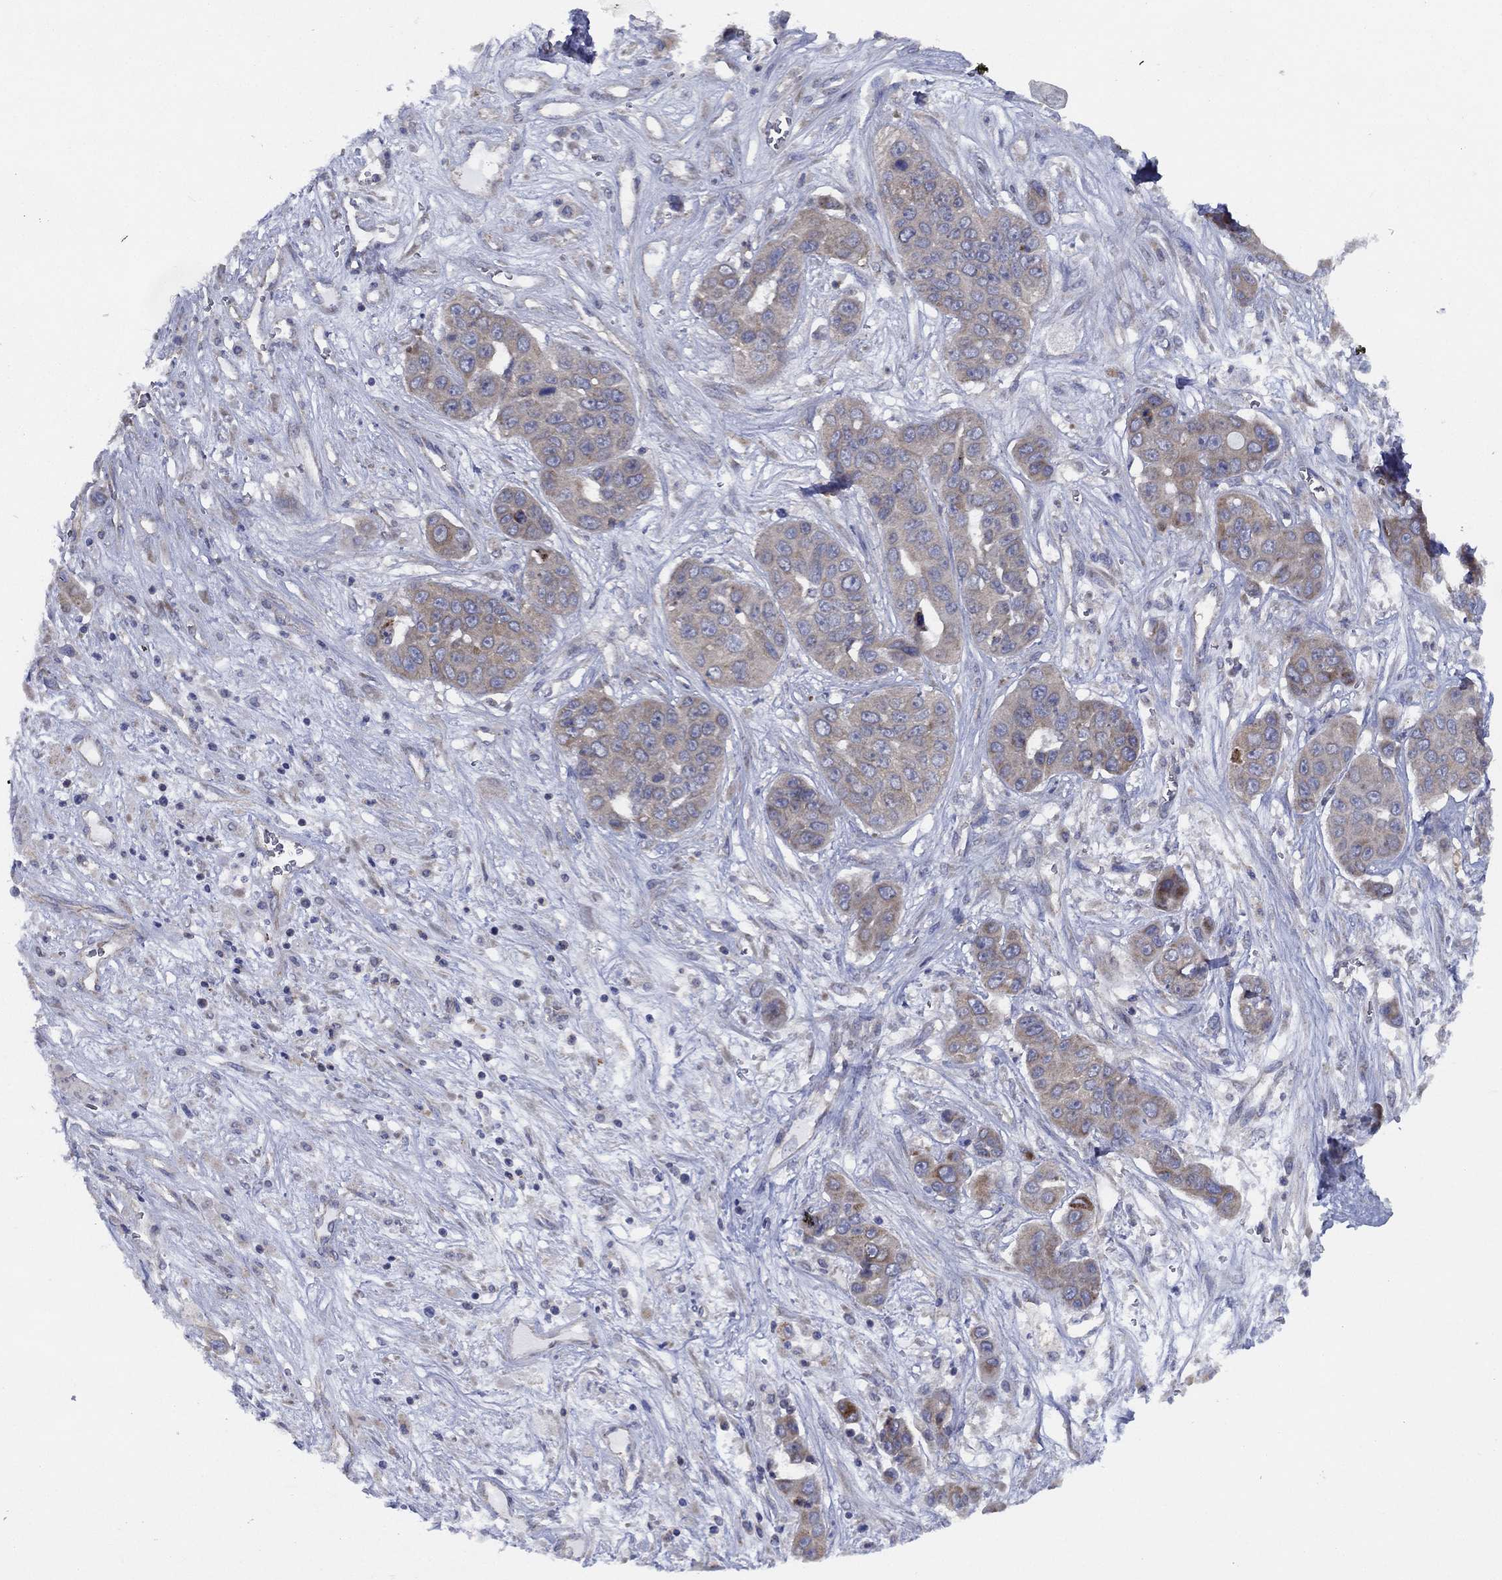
{"staining": {"intensity": "weak", "quantity": "<25%", "location": "cytoplasmic/membranous"}, "tissue": "liver cancer", "cell_type": "Tumor cells", "image_type": "cancer", "snomed": [{"axis": "morphology", "description": "Cholangiocarcinoma"}, {"axis": "topography", "description": "Liver"}], "caption": "Liver cholangiocarcinoma stained for a protein using immunohistochemistry (IHC) shows no staining tumor cells.", "gene": "ZNF223", "patient": {"sex": "female", "age": 52}}